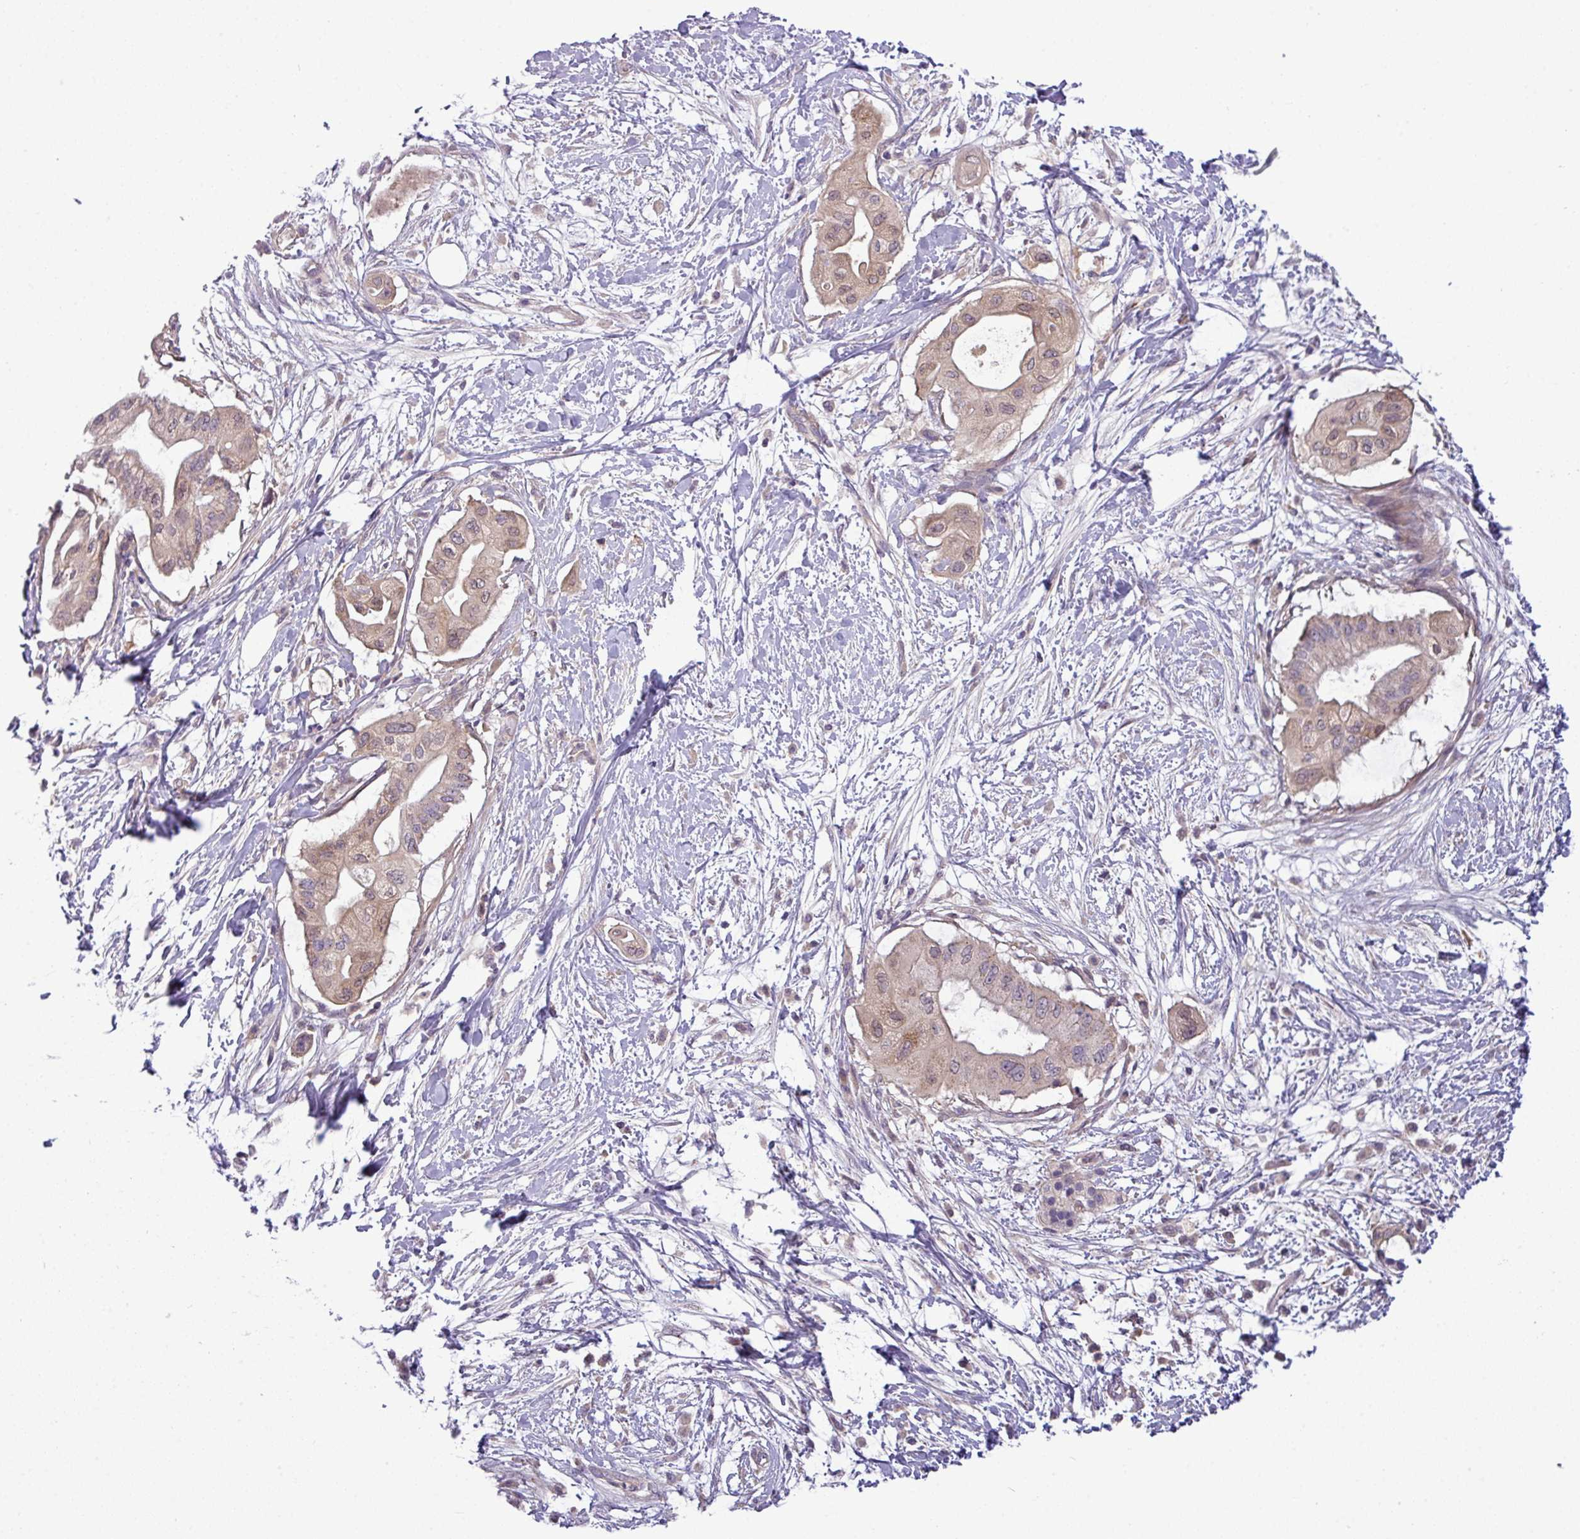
{"staining": {"intensity": "weak", "quantity": "25%-75%", "location": "cytoplasmic/membranous"}, "tissue": "pancreatic cancer", "cell_type": "Tumor cells", "image_type": "cancer", "snomed": [{"axis": "morphology", "description": "Adenocarcinoma, NOS"}, {"axis": "topography", "description": "Pancreas"}], "caption": "Tumor cells demonstrate weak cytoplasmic/membranous expression in approximately 25%-75% of cells in pancreatic cancer (adenocarcinoma).", "gene": "ZNF35", "patient": {"sex": "male", "age": 68}}